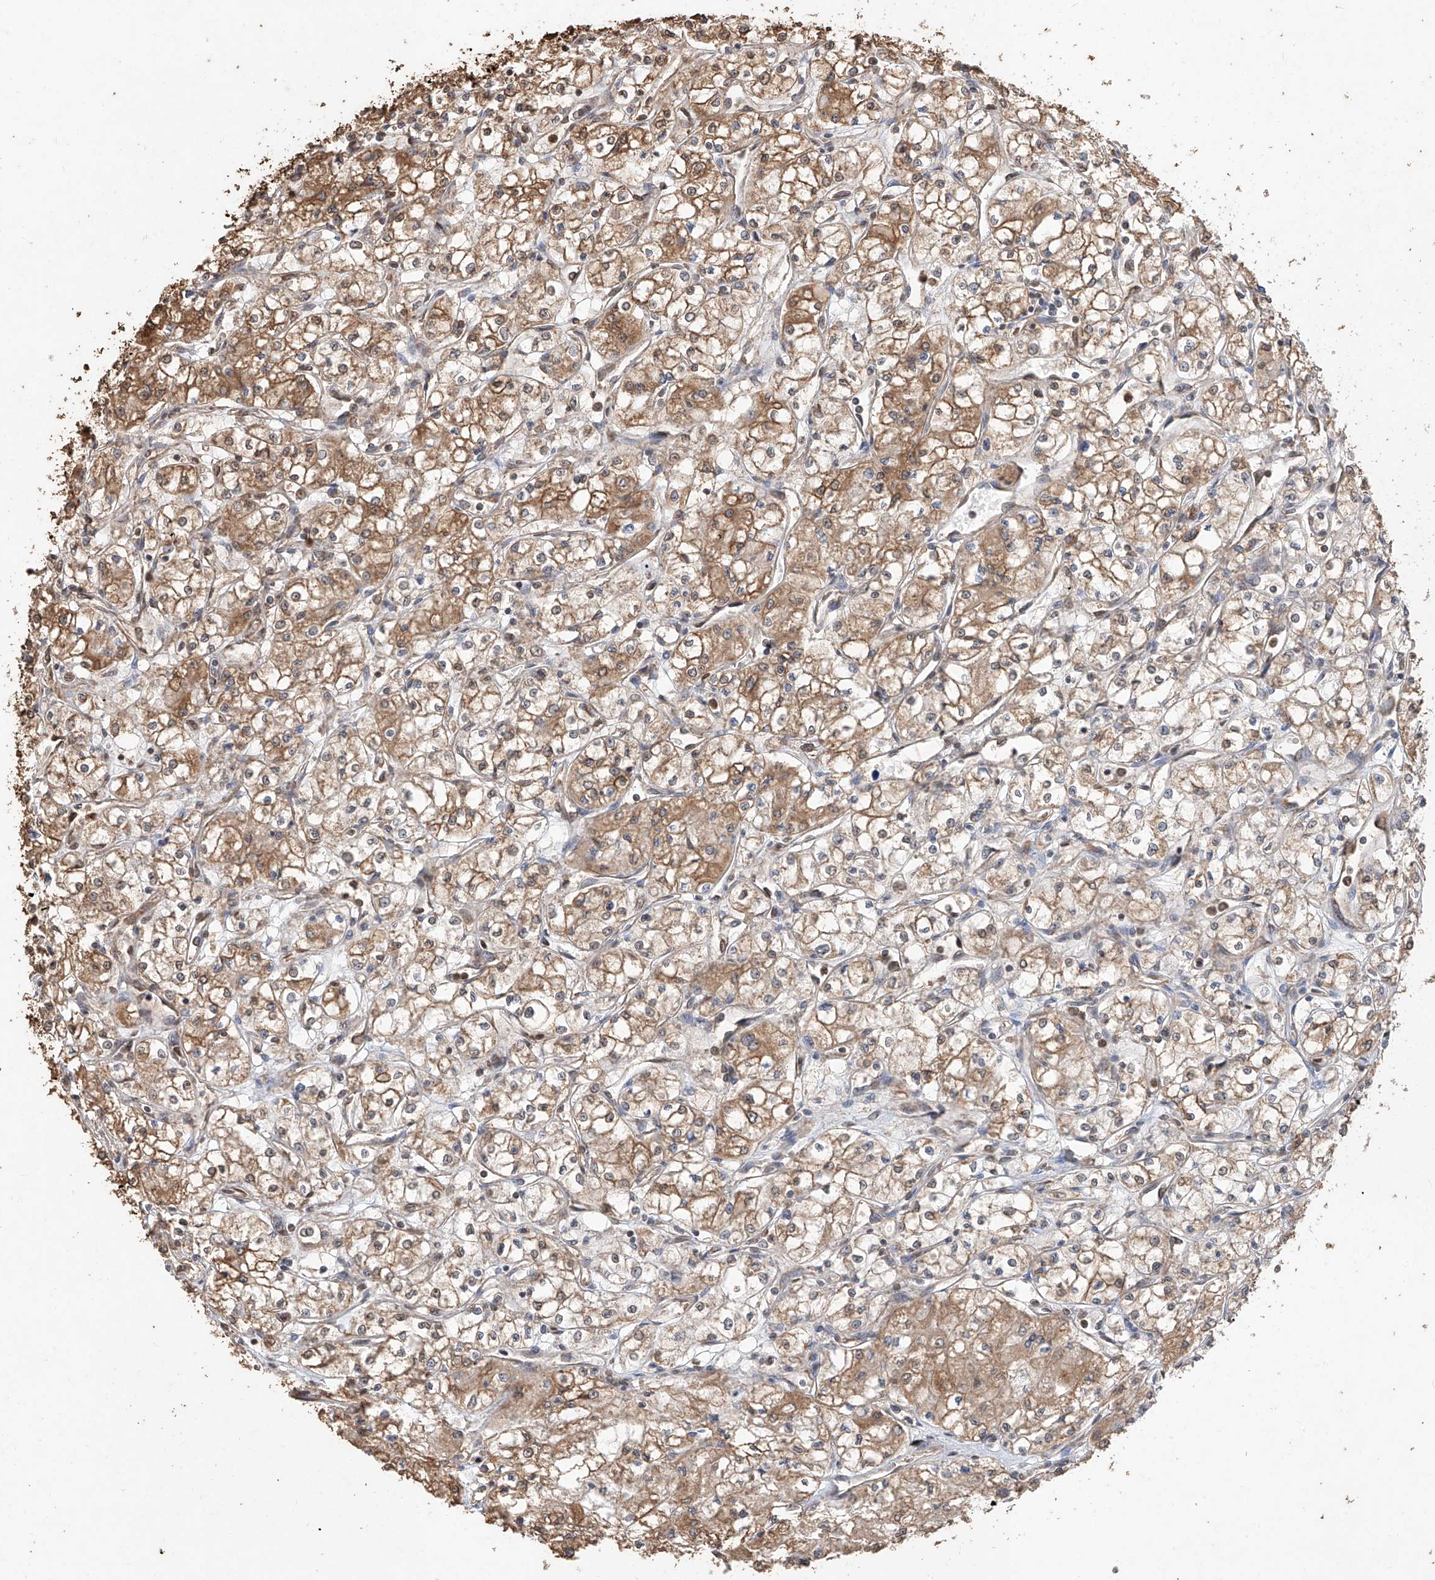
{"staining": {"intensity": "moderate", "quantity": ">75%", "location": "cytoplasmic/membranous"}, "tissue": "renal cancer", "cell_type": "Tumor cells", "image_type": "cancer", "snomed": [{"axis": "morphology", "description": "Adenocarcinoma, NOS"}, {"axis": "topography", "description": "Kidney"}], "caption": "A high-resolution micrograph shows IHC staining of renal adenocarcinoma, which exhibits moderate cytoplasmic/membranous expression in approximately >75% of tumor cells. (DAB IHC, brown staining for protein, blue staining for nuclei).", "gene": "ELOVL1", "patient": {"sex": "male", "age": 59}}